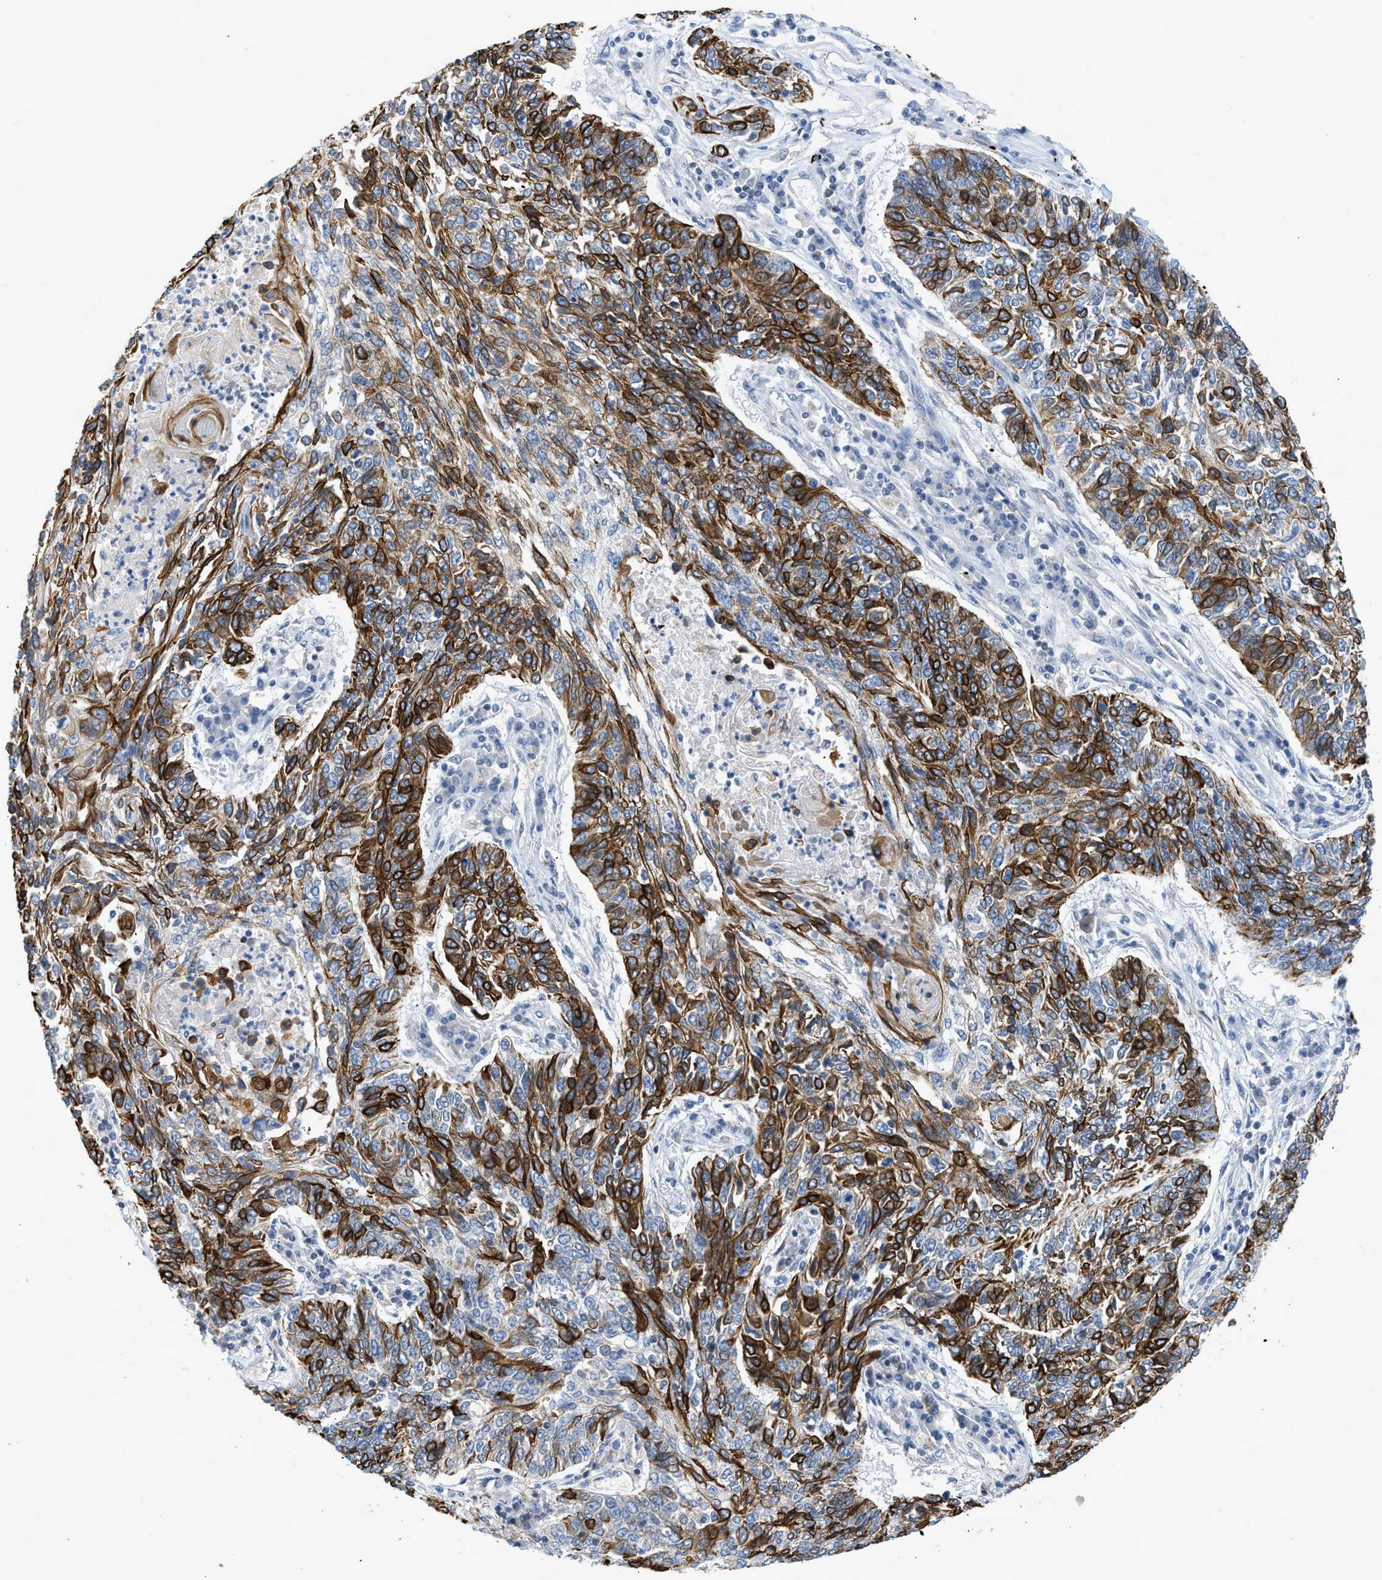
{"staining": {"intensity": "strong", "quantity": "25%-75%", "location": "cytoplasmic/membranous"}, "tissue": "lung cancer", "cell_type": "Tumor cells", "image_type": "cancer", "snomed": [{"axis": "morphology", "description": "Normal tissue, NOS"}, {"axis": "morphology", "description": "Squamous cell carcinoma, NOS"}, {"axis": "topography", "description": "Cartilage tissue"}, {"axis": "topography", "description": "Bronchus"}, {"axis": "topography", "description": "Lung"}], "caption": "Immunohistochemical staining of lung cancer (squamous cell carcinoma) demonstrates strong cytoplasmic/membranous protein expression in about 25%-75% of tumor cells.", "gene": "GOT2", "patient": {"sex": "female", "age": 49}}